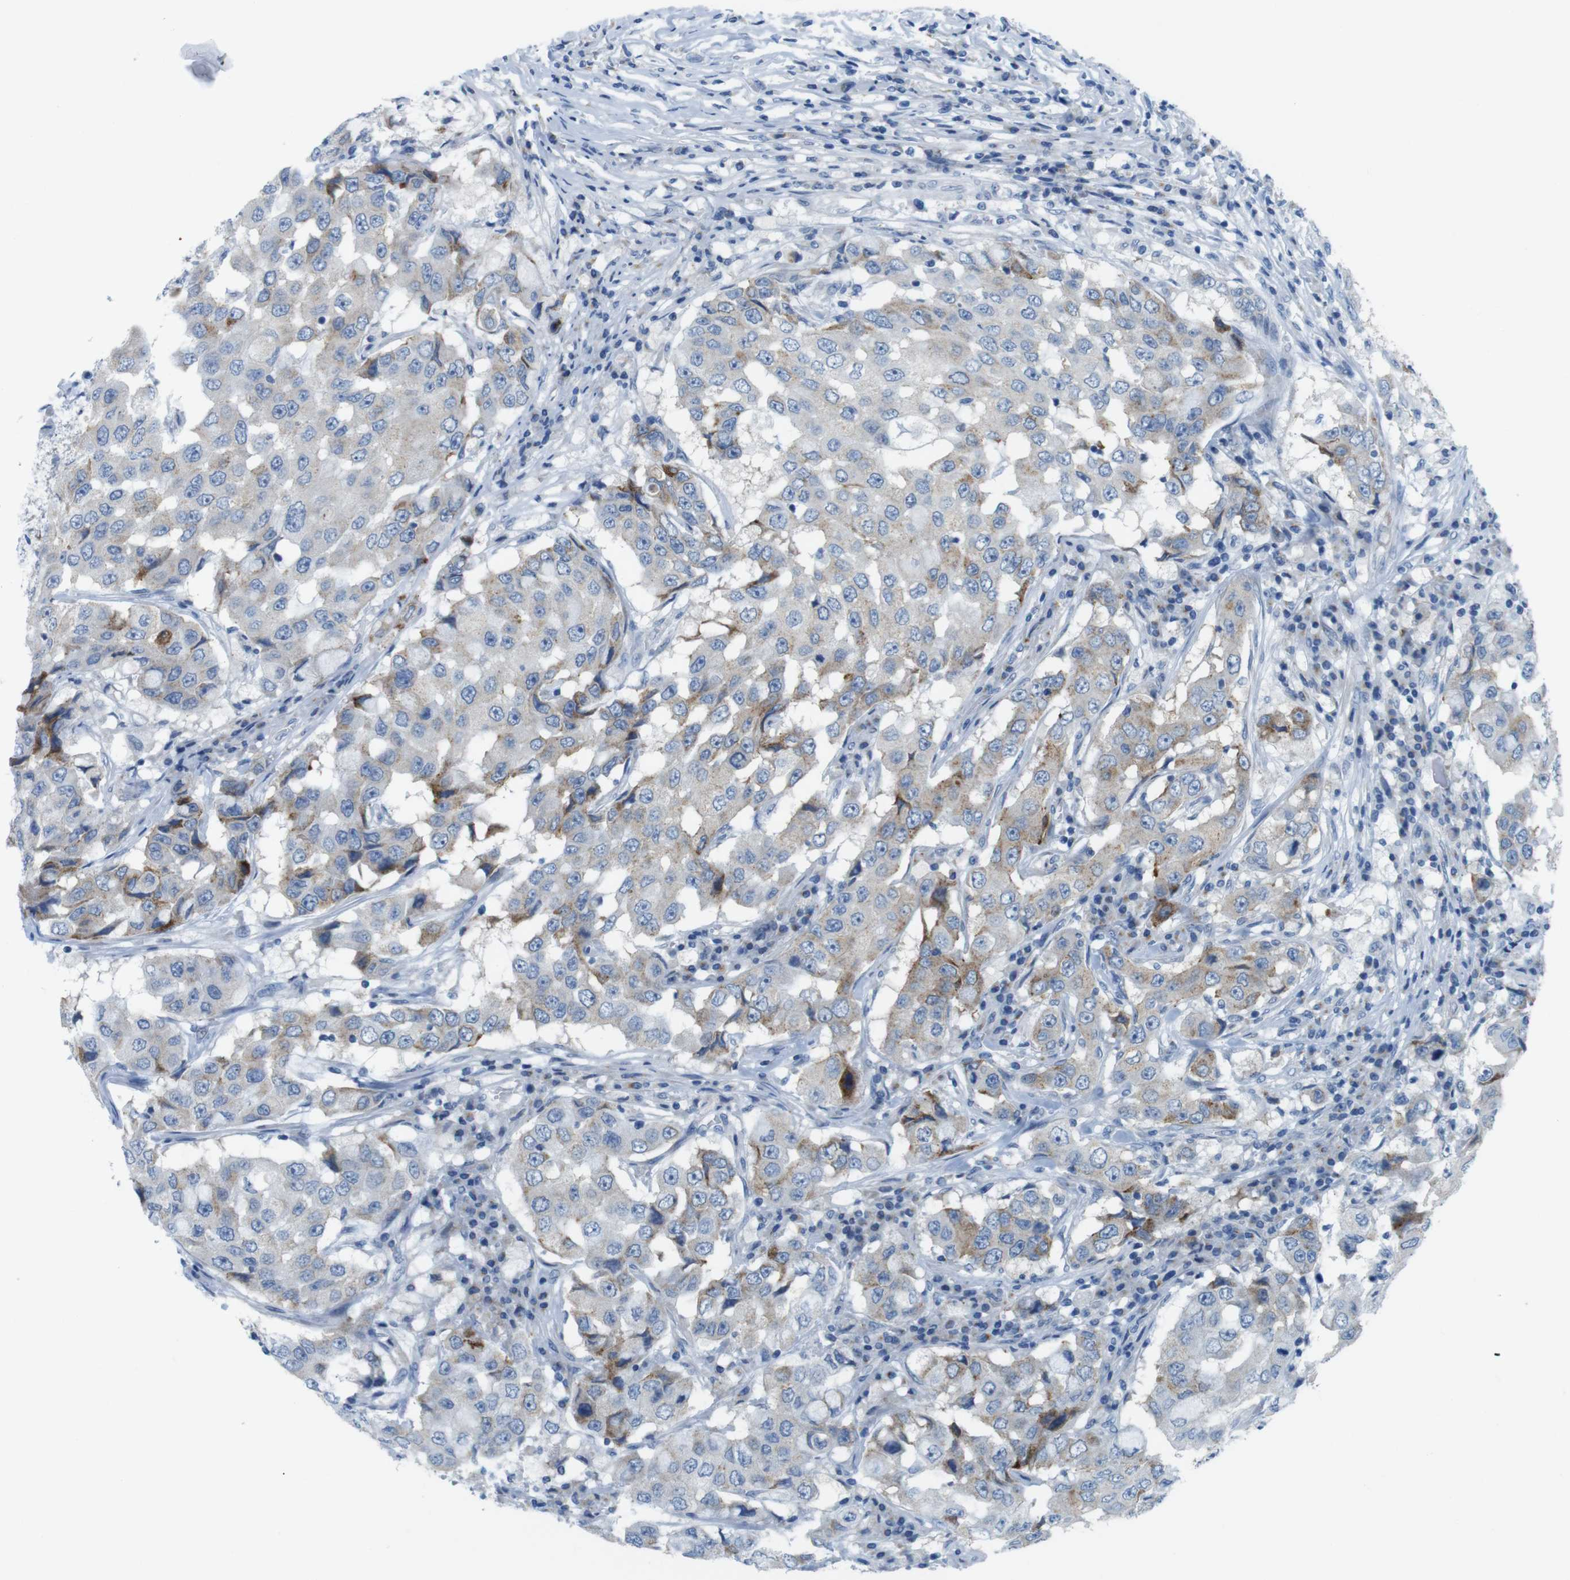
{"staining": {"intensity": "moderate", "quantity": "25%-75%", "location": "cytoplasmic/membranous"}, "tissue": "breast cancer", "cell_type": "Tumor cells", "image_type": "cancer", "snomed": [{"axis": "morphology", "description": "Duct carcinoma"}, {"axis": "topography", "description": "Breast"}], "caption": "Intraductal carcinoma (breast) tissue displays moderate cytoplasmic/membranous positivity in approximately 25%-75% of tumor cells", "gene": "GOLGA2", "patient": {"sex": "female", "age": 27}}